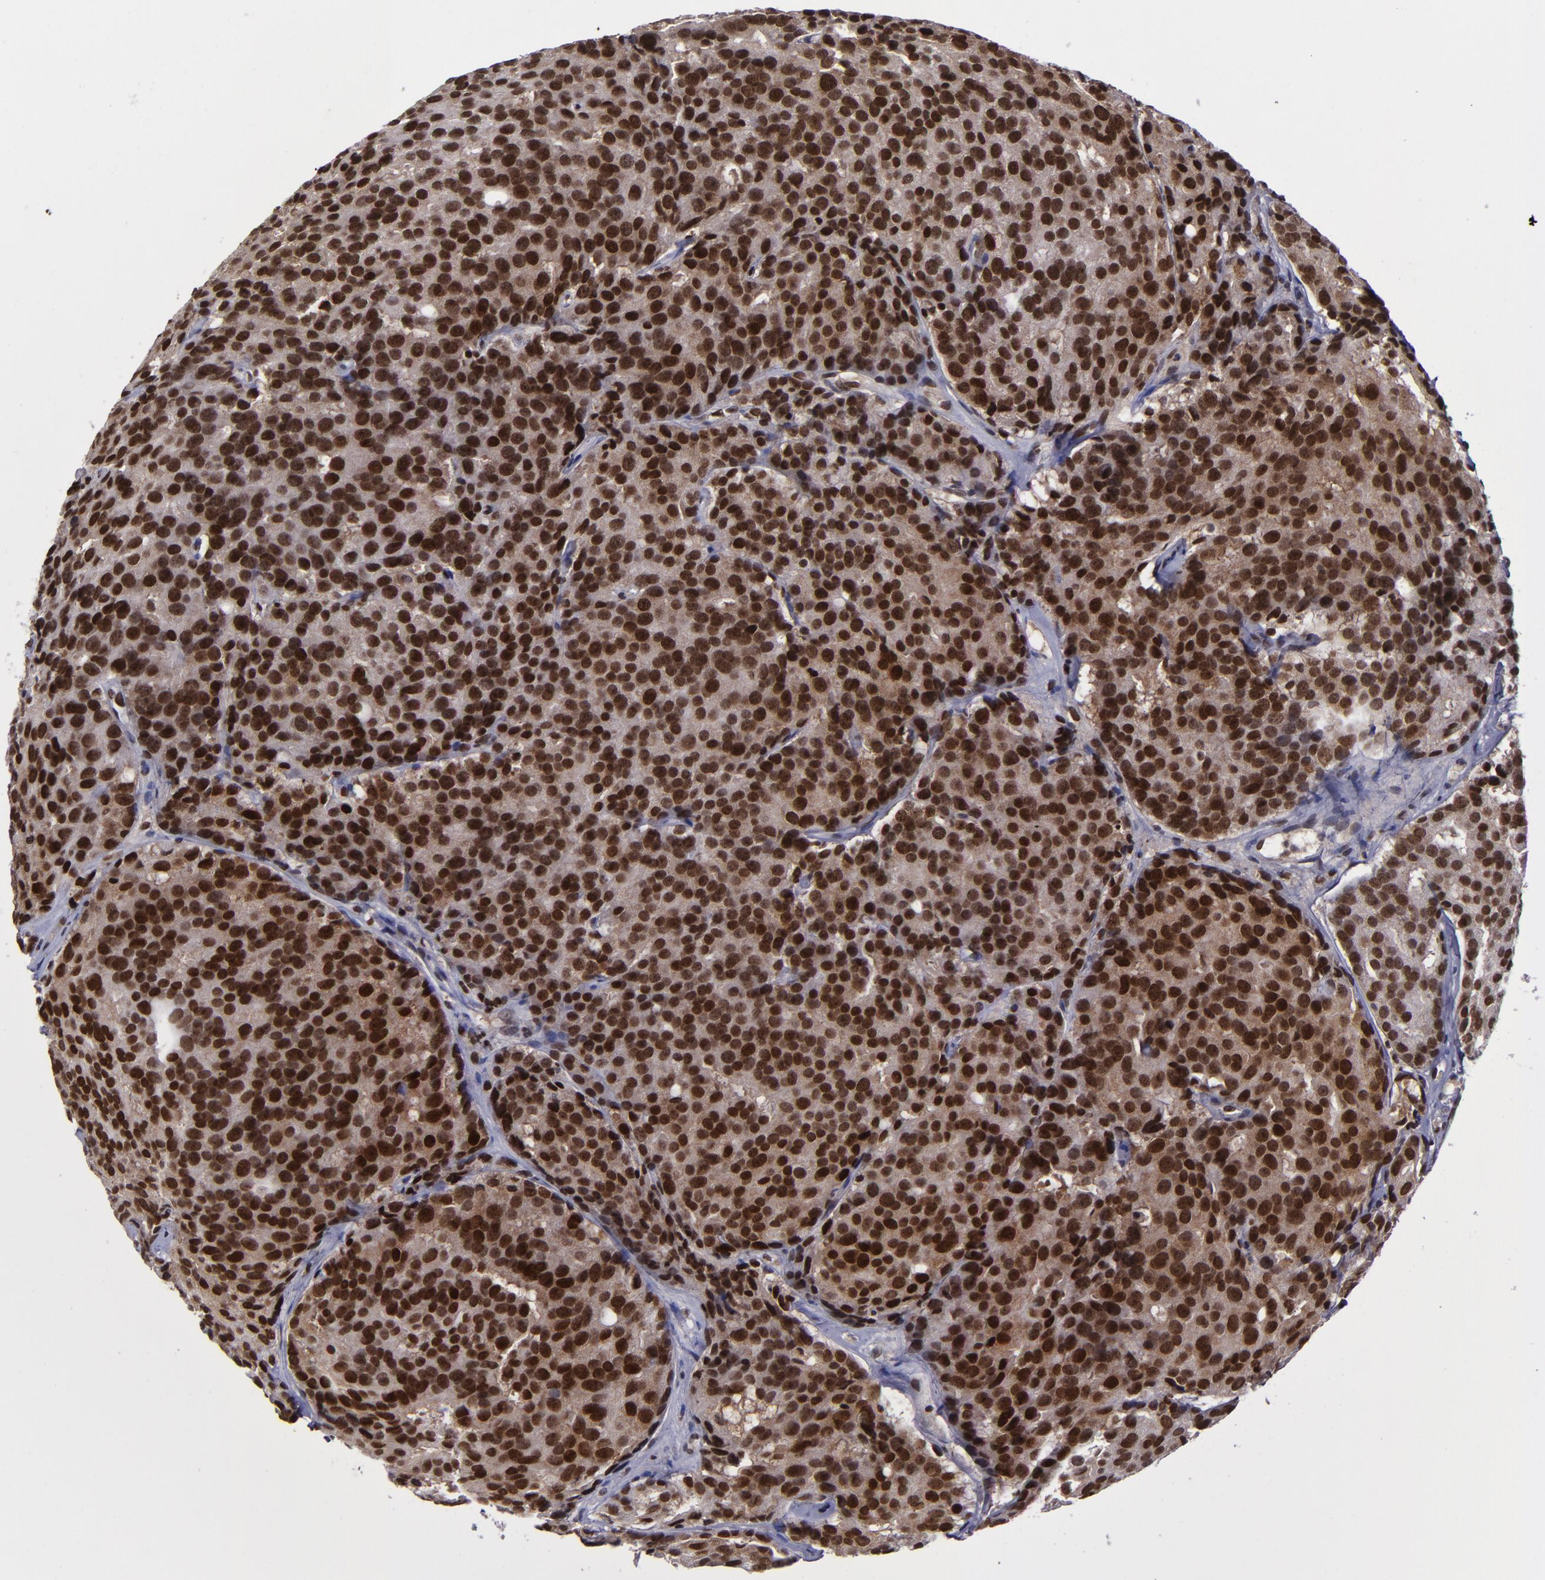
{"staining": {"intensity": "strong", "quantity": ">75%", "location": "cytoplasmic/membranous,nuclear"}, "tissue": "prostate cancer", "cell_type": "Tumor cells", "image_type": "cancer", "snomed": [{"axis": "morphology", "description": "Adenocarcinoma, High grade"}, {"axis": "topography", "description": "Prostate"}], "caption": "There is high levels of strong cytoplasmic/membranous and nuclear staining in tumor cells of prostate cancer, as demonstrated by immunohistochemical staining (brown color).", "gene": "MGMT", "patient": {"sex": "male", "age": 64}}